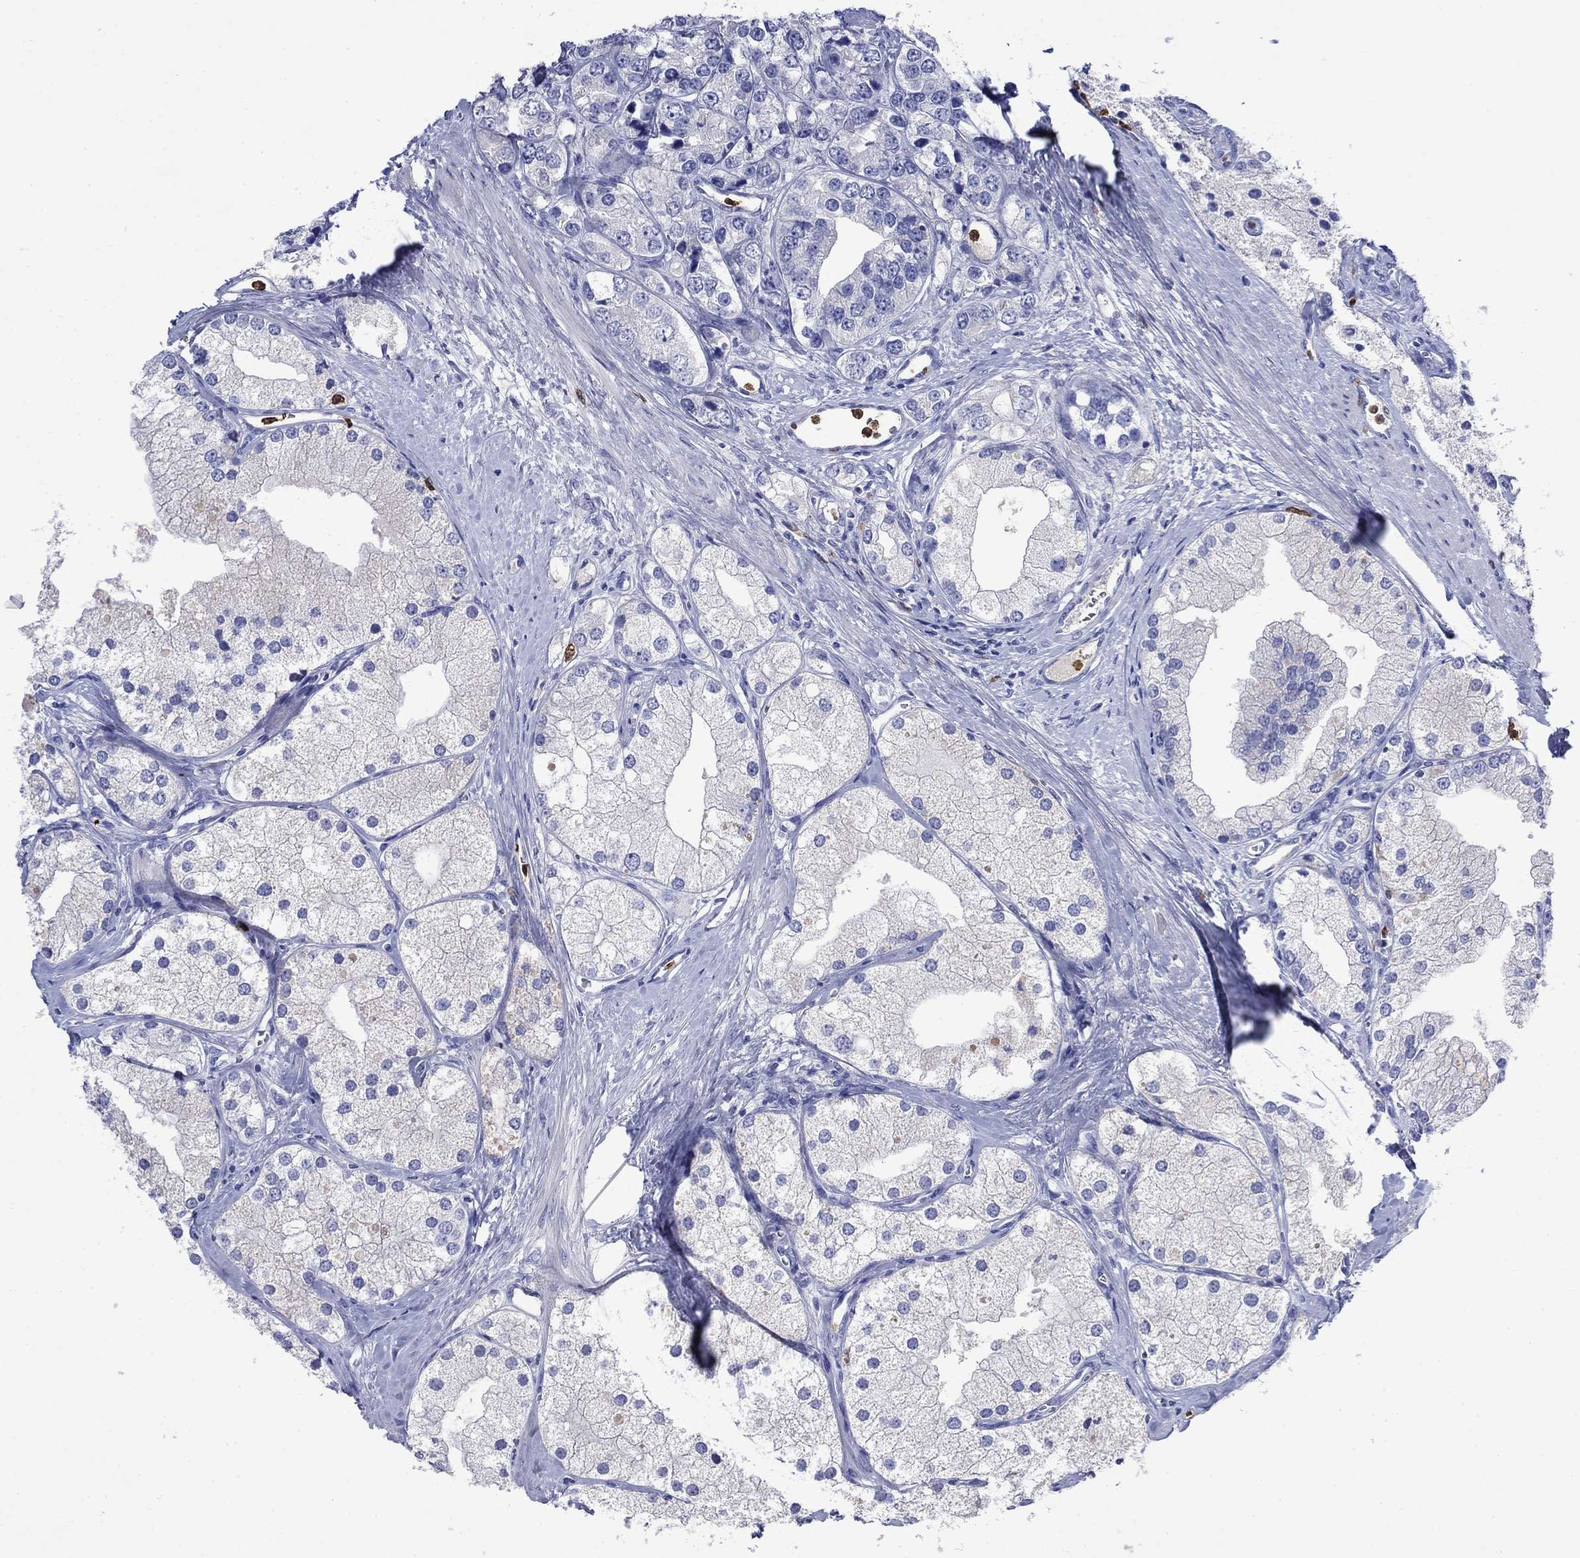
{"staining": {"intensity": "negative", "quantity": "none", "location": "none"}, "tissue": "prostate cancer", "cell_type": "Tumor cells", "image_type": "cancer", "snomed": [{"axis": "morphology", "description": "Adenocarcinoma, NOS"}, {"axis": "topography", "description": "Prostate and seminal vesicle, NOS"}, {"axis": "topography", "description": "Prostate"}], "caption": "A micrograph of human prostate cancer (adenocarcinoma) is negative for staining in tumor cells.", "gene": "TFR2", "patient": {"sex": "male", "age": 79}}